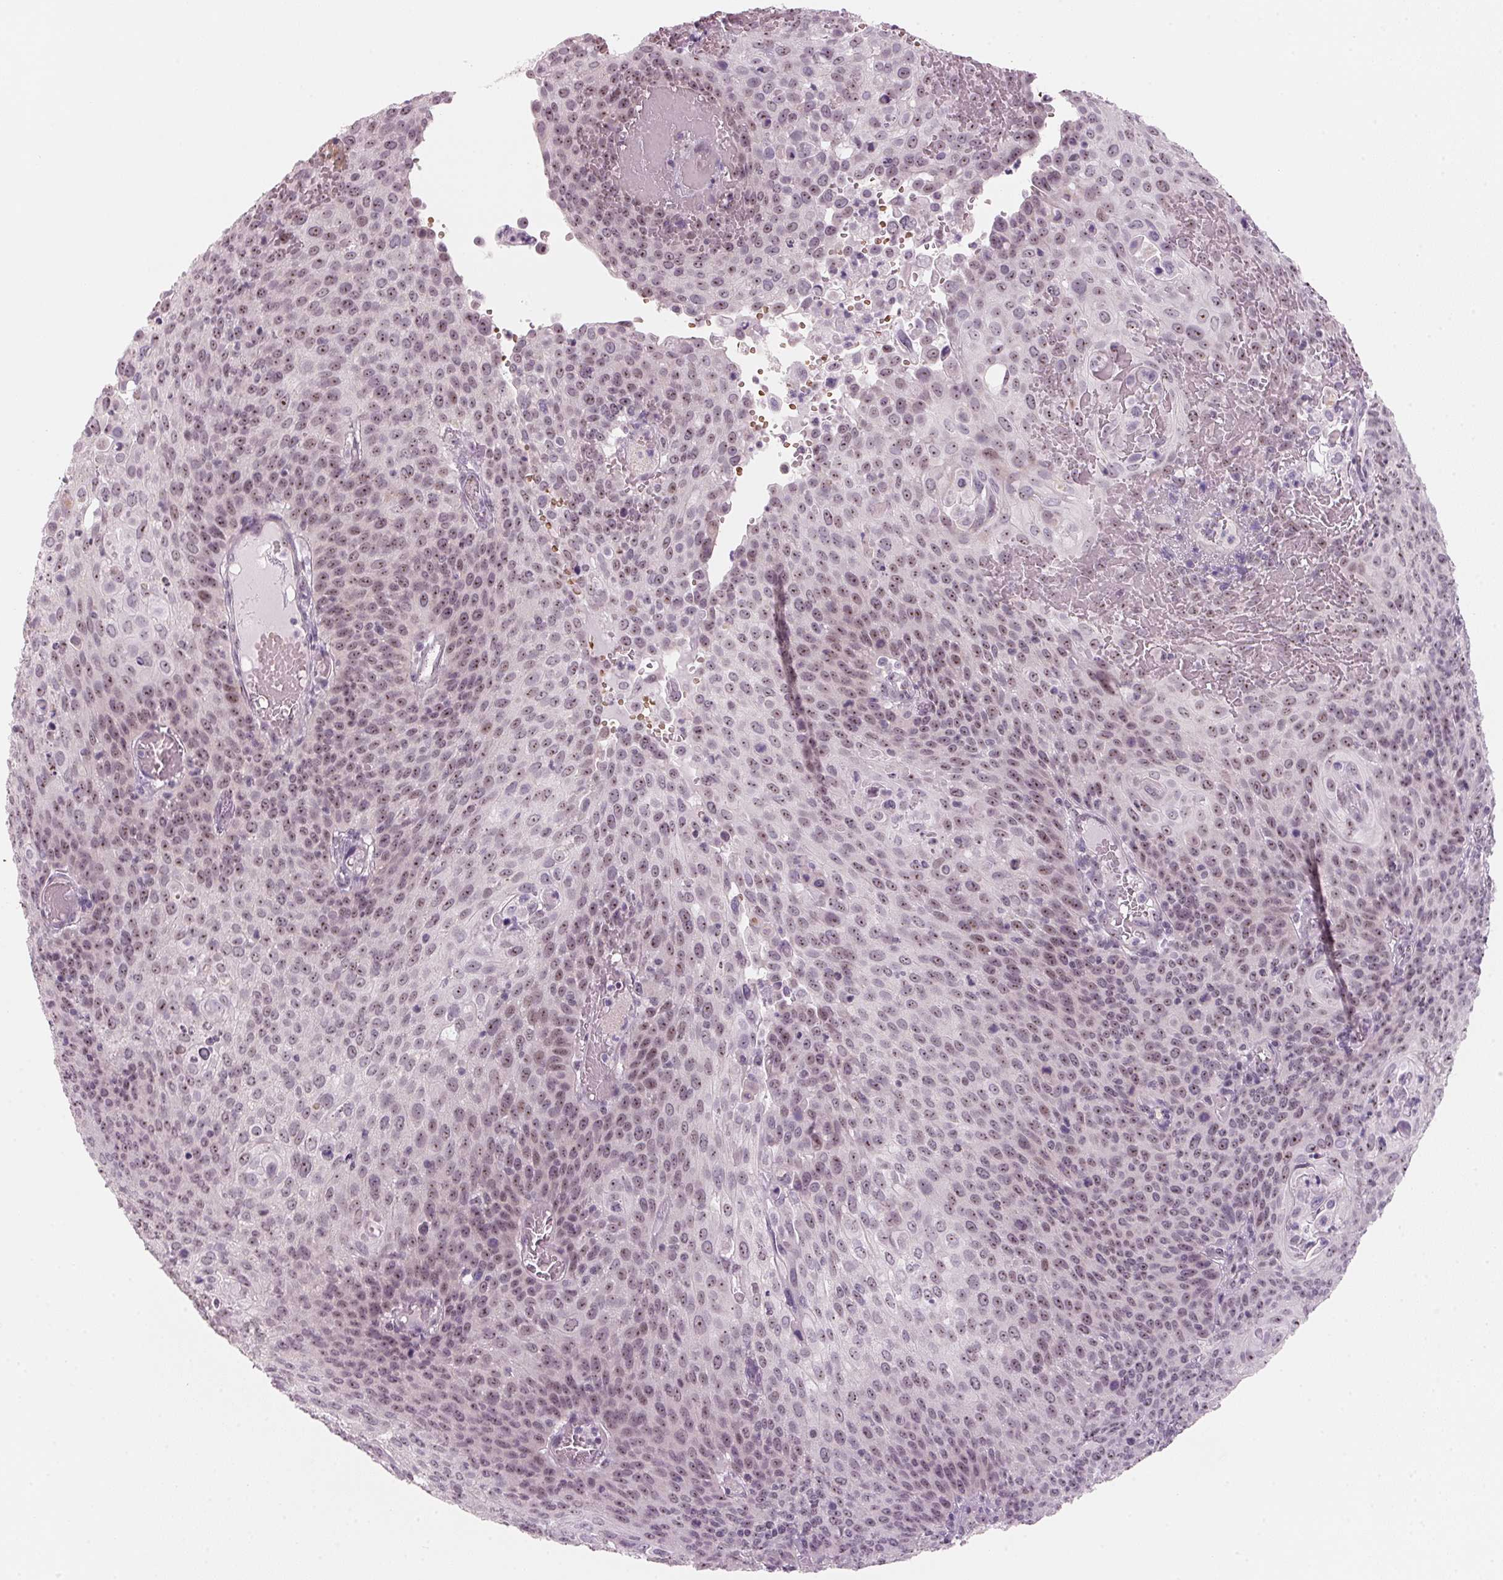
{"staining": {"intensity": "moderate", "quantity": ">75%", "location": "nuclear"}, "tissue": "cervical cancer", "cell_type": "Tumor cells", "image_type": "cancer", "snomed": [{"axis": "morphology", "description": "Squamous cell carcinoma, NOS"}, {"axis": "topography", "description": "Cervix"}], "caption": "Brown immunohistochemical staining in human cervical cancer (squamous cell carcinoma) shows moderate nuclear positivity in about >75% of tumor cells. (DAB (3,3'-diaminobenzidine) IHC, brown staining for protein, blue staining for nuclei).", "gene": "DNTTIP2", "patient": {"sex": "female", "age": 65}}